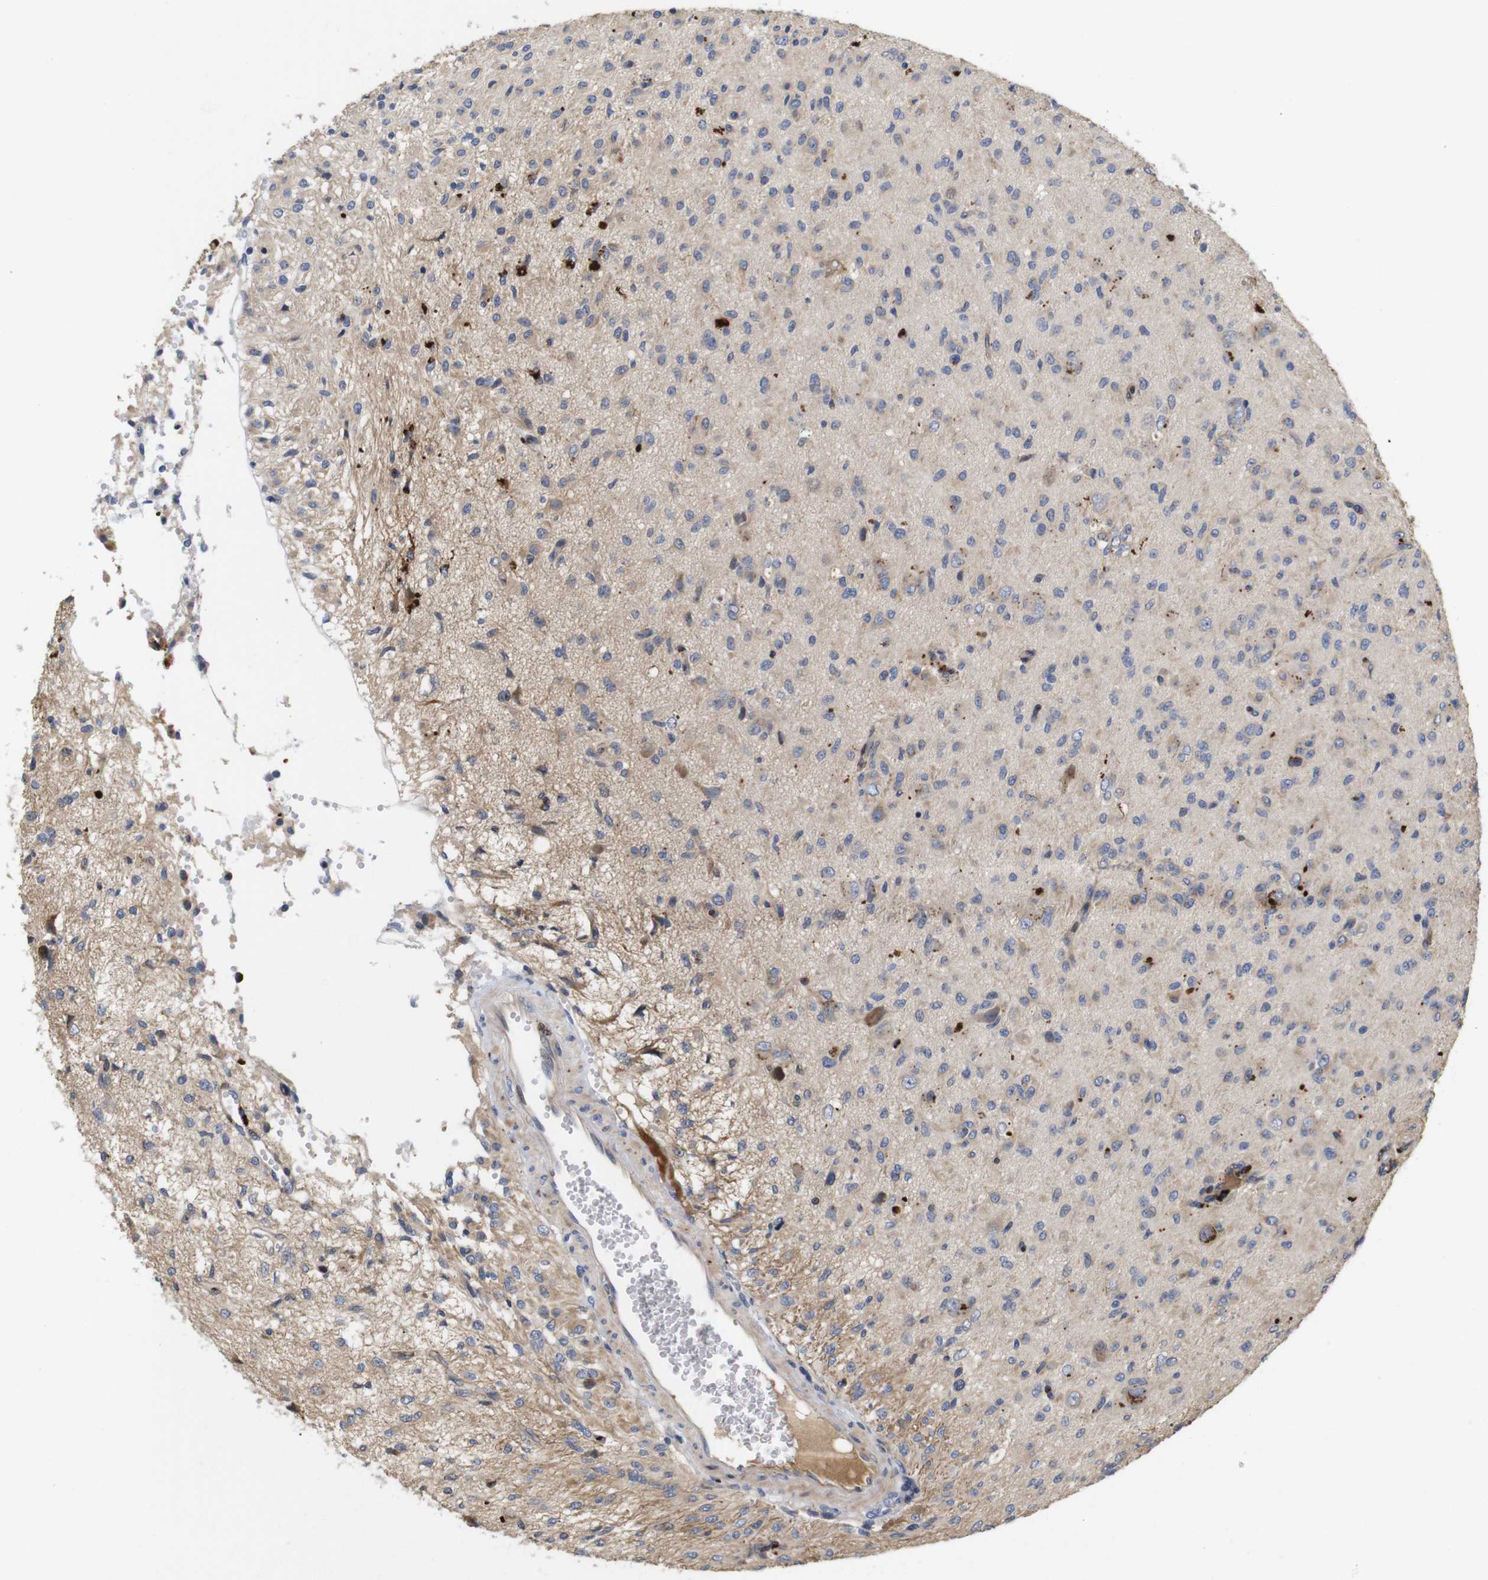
{"staining": {"intensity": "negative", "quantity": "none", "location": "none"}, "tissue": "glioma", "cell_type": "Tumor cells", "image_type": "cancer", "snomed": [{"axis": "morphology", "description": "Glioma, malignant, High grade"}, {"axis": "topography", "description": "Brain"}], "caption": "Immunohistochemistry (IHC) histopathology image of glioma stained for a protein (brown), which demonstrates no staining in tumor cells. The staining is performed using DAB (3,3'-diaminobenzidine) brown chromogen with nuclei counter-stained in using hematoxylin.", "gene": "SPRY3", "patient": {"sex": "female", "age": 59}}